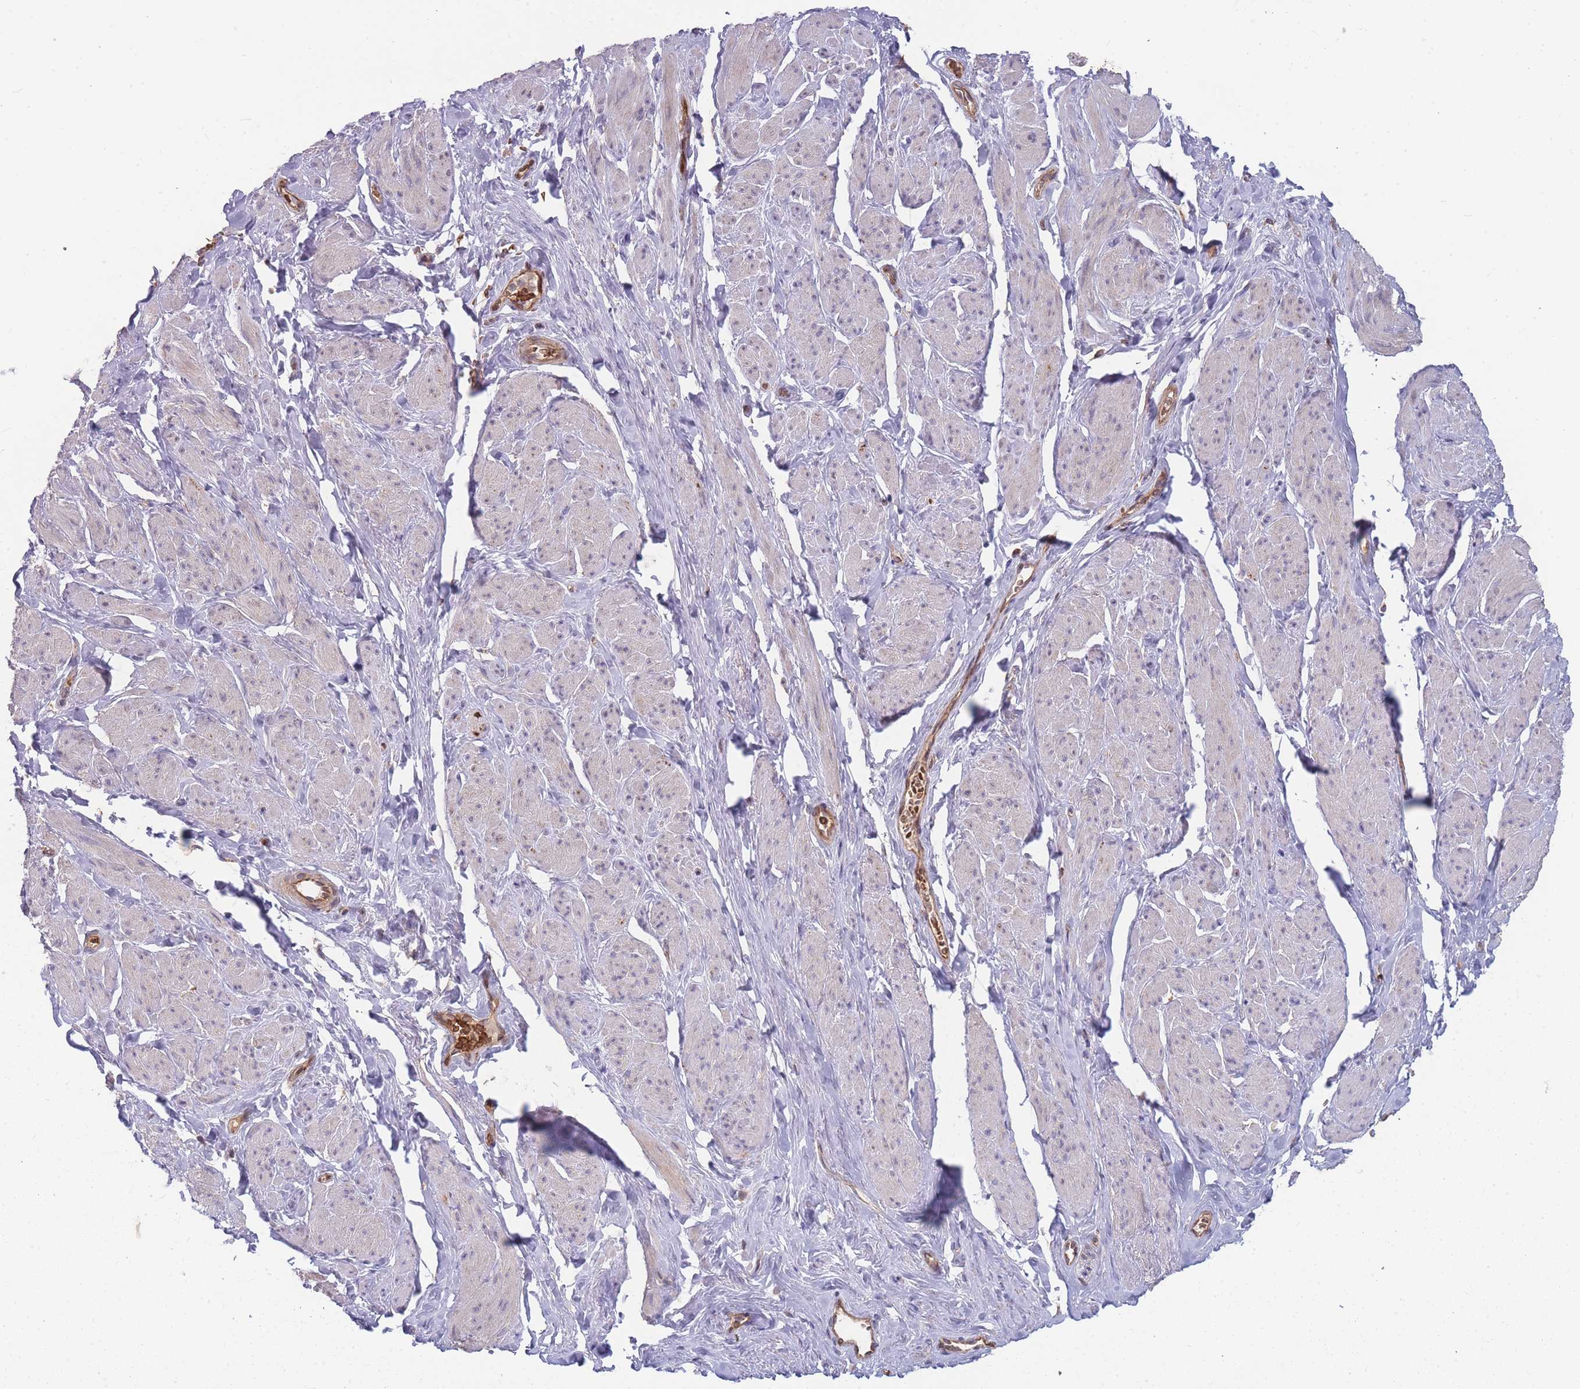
{"staining": {"intensity": "negative", "quantity": "none", "location": "none"}, "tissue": "smooth muscle", "cell_type": "Smooth muscle cells", "image_type": "normal", "snomed": [{"axis": "morphology", "description": "Normal tissue, NOS"}, {"axis": "topography", "description": "Smooth muscle"}, {"axis": "topography", "description": "Peripheral nerve tissue"}], "caption": "Smooth muscle stained for a protein using IHC displays no positivity smooth muscle cells.", "gene": "SLC35B4", "patient": {"sex": "male", "age": 69}}